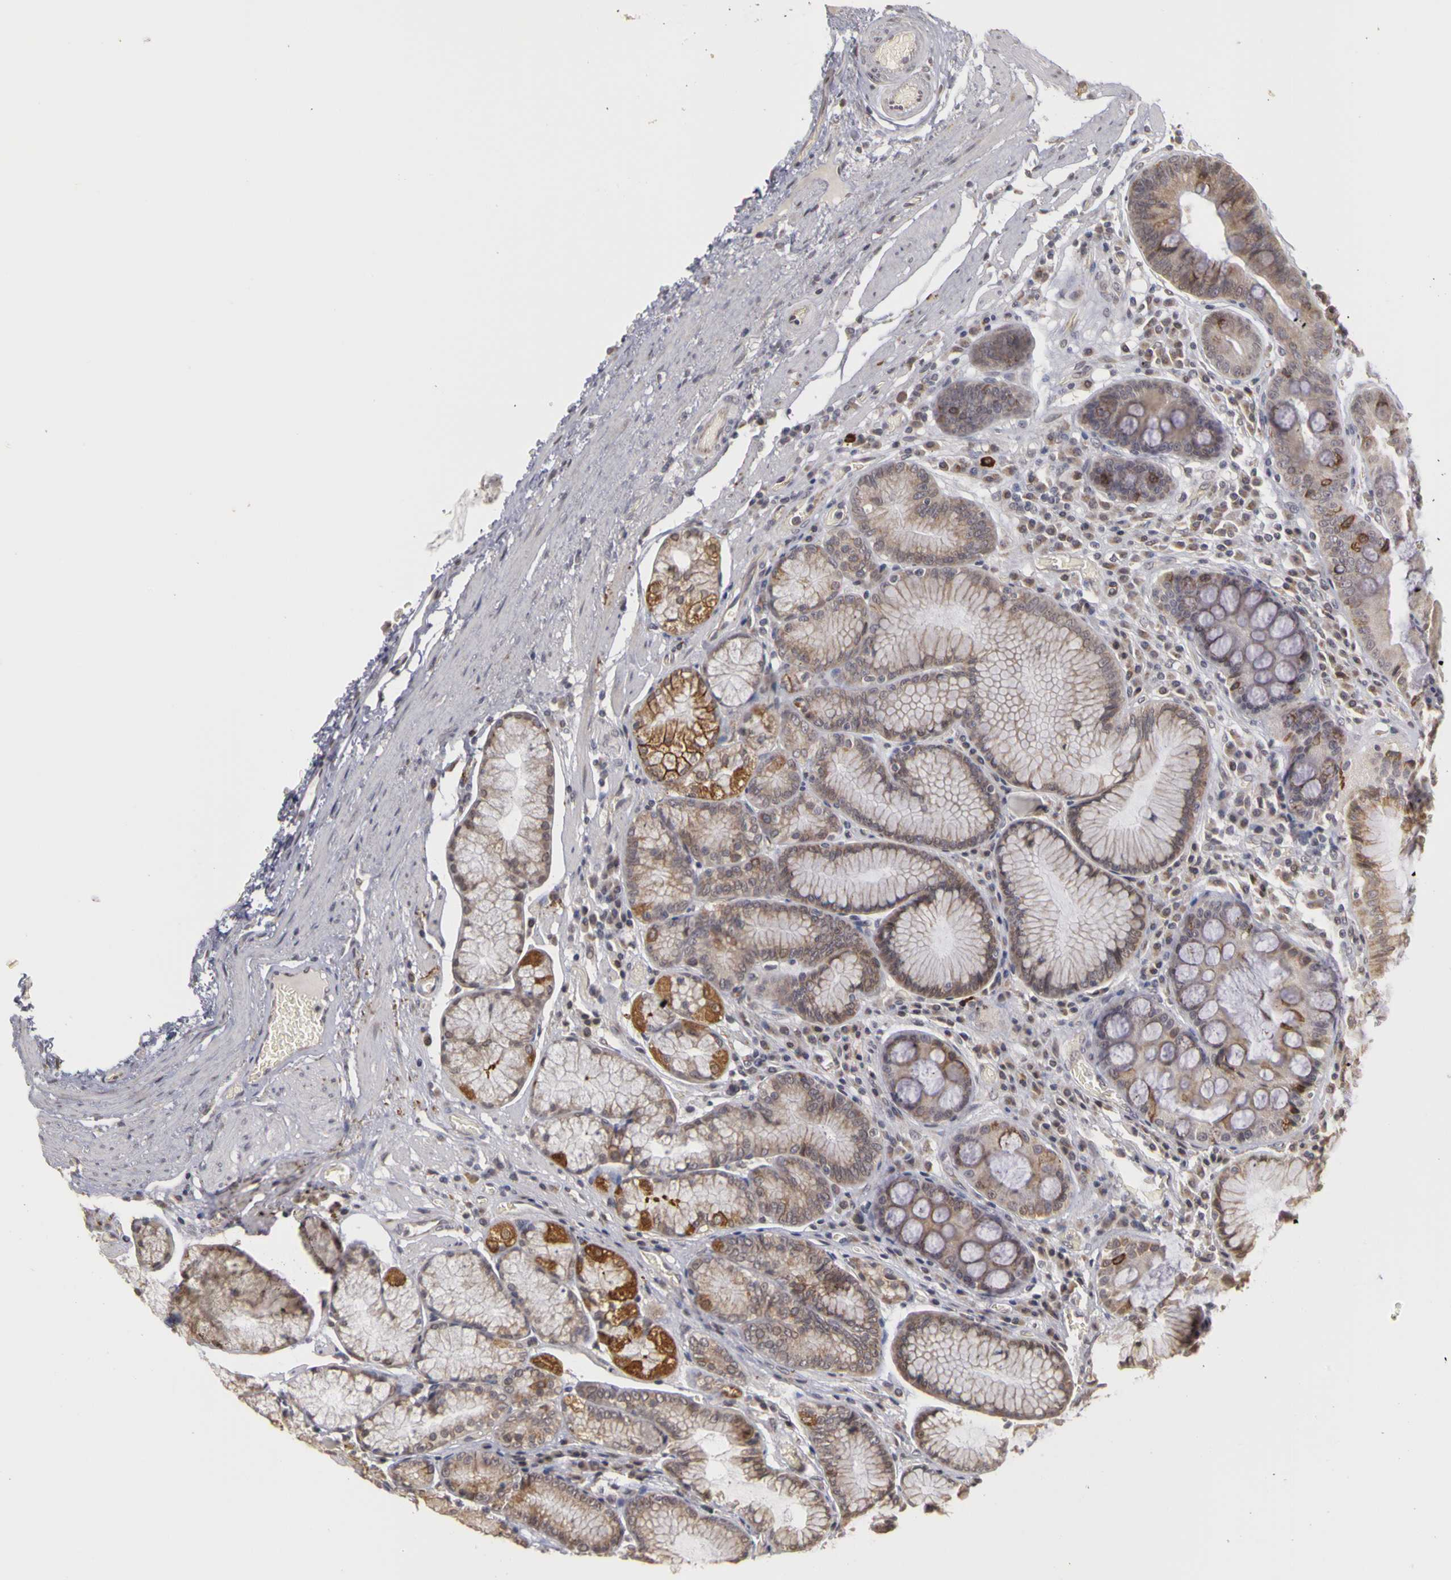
{"staining": {"intensity": "strong", "quantity": "25%-75%", "location": "cytoplasmic/membranous"}, "tissue": "stomach", "cell_type": "Glandular cells", "image_type": "normal", "snomed": [{"axis": "morphology", "description": "Normal tissue, NOS"}, {"axis": "topography", "description": "Stomach, lower"}], "caption": "A brown stain shows strong cytoplasmic/membranous staining of a protein in glandular cells of benign stomach. (Stains: DAB (3,3'-diaminobenzidine) in brown, nuclei in blue, Microscopy: brightfield microscopy at high magnification).", "gene": "FRMD7", "patient": {"sex": "female", "age": 93}}